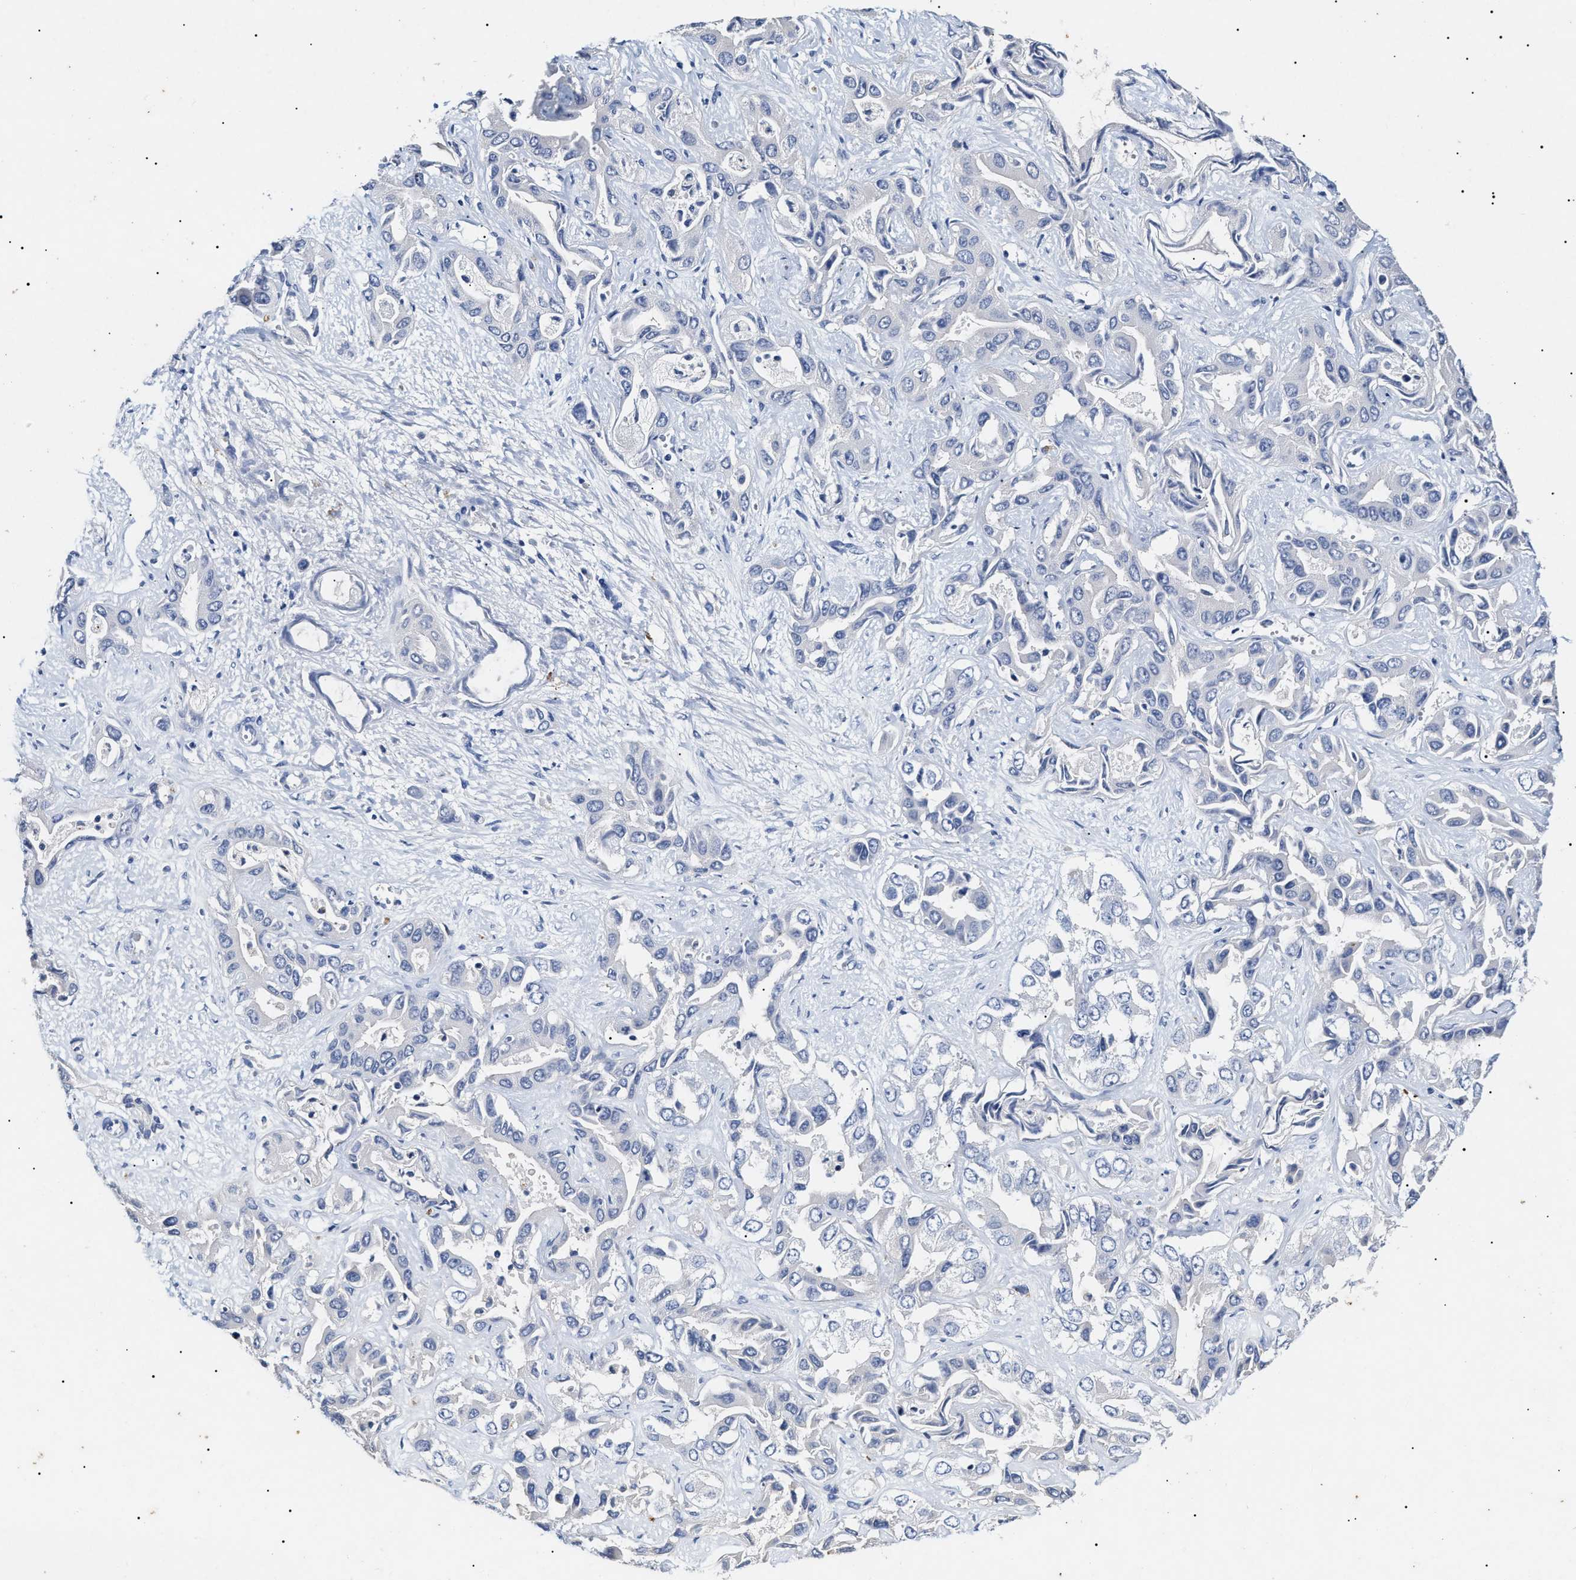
{"staining": {"intensity": "negative", "quantity": "none", "location": "none"}, "tissue": "liver cancer", "cell_type": "Tumor cells", "image_type": "cancer", "snomed": [{"axis": "morphology", "description": "Cholangiocarcinoma"}, {"axis": "topography", "description": "Liver"}], "caption": "Immunohistochemistry micrograph of liver cancer stained for a protein (brown), which displays no positivity in tumor cells.", "gene": "LRRC8E", "patient": {"sex": "female", "age": 52}}